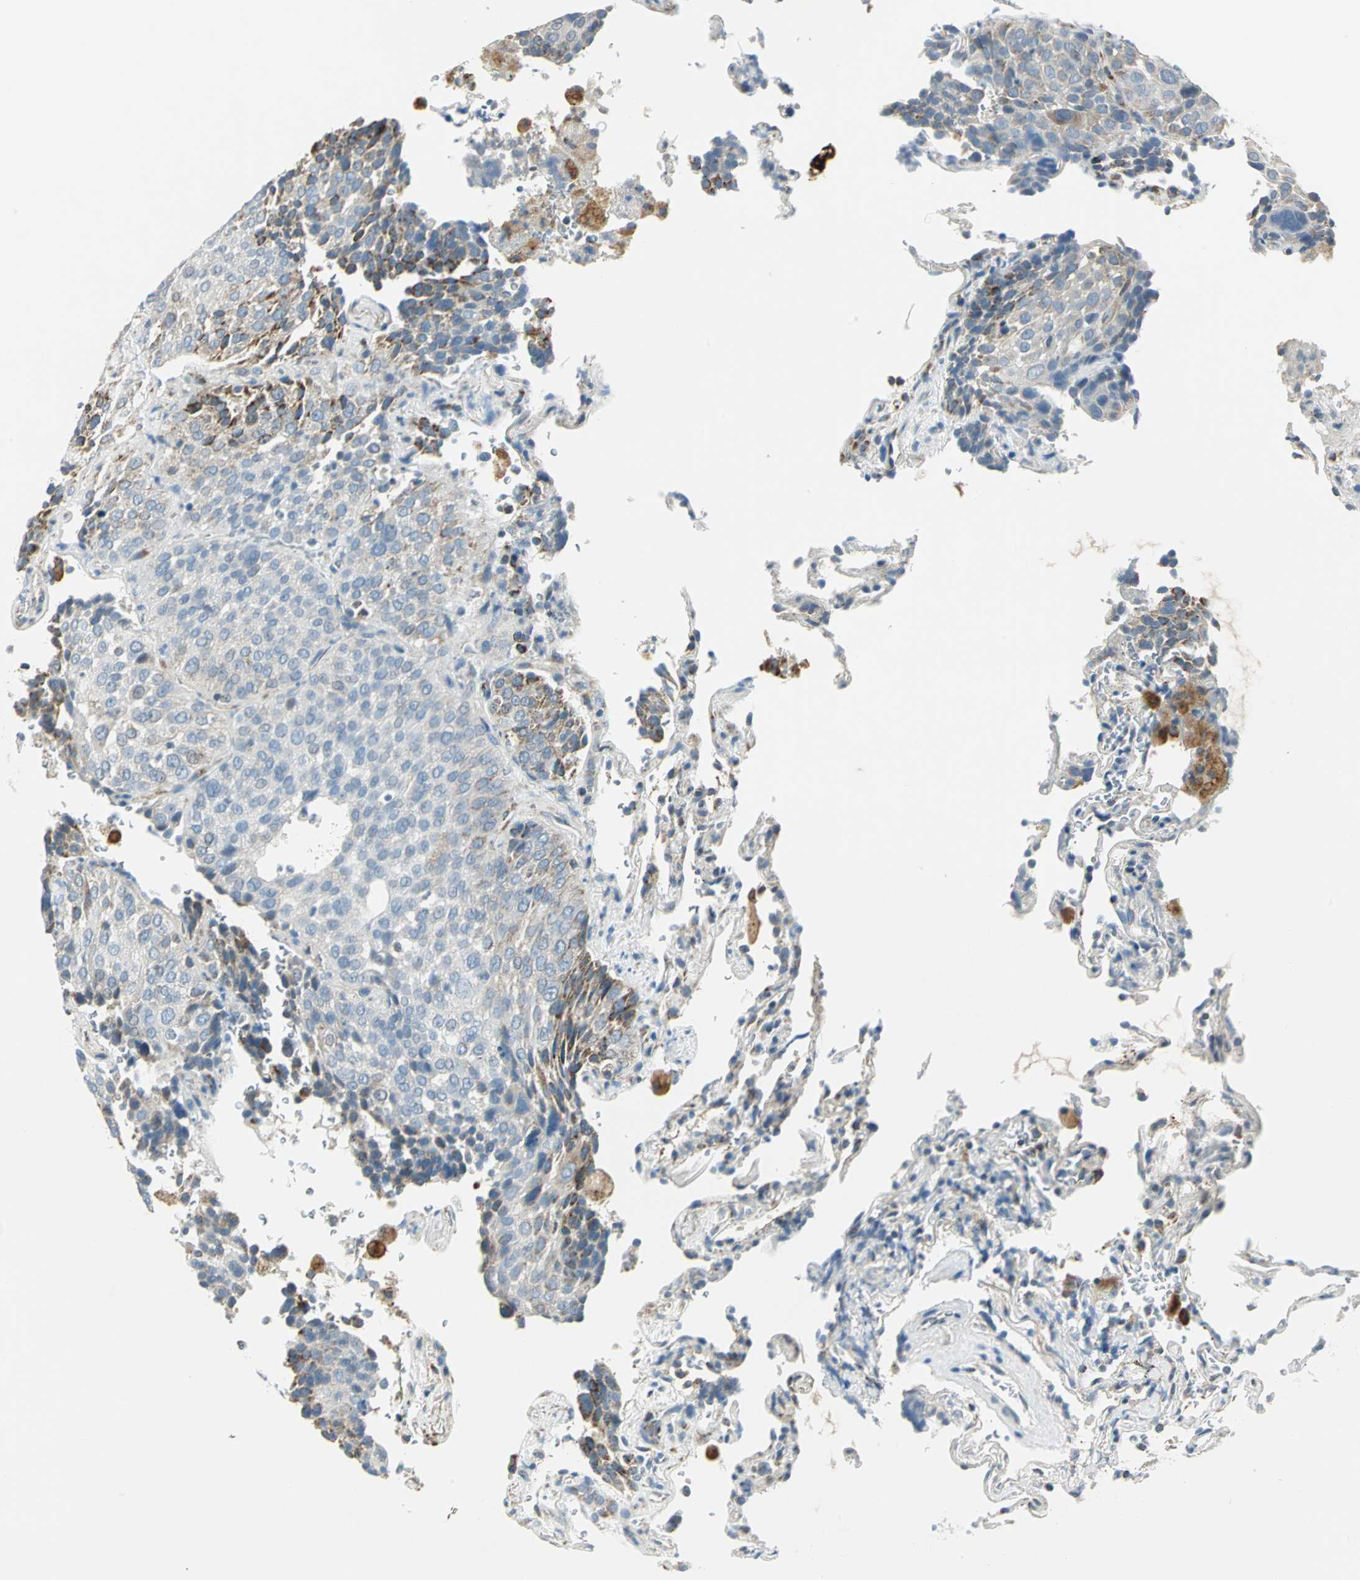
{"staining": {"intensity": "weak", "quantity": "<25%", "location": "cytoplasmic/membranous"}, "tissue": "lung cancer", "cell_type": "Tumor cells", "image_type": "cancer", "snomed": [{"axis": "morphology", "description": "Squamous cell carcinoma, NOS"}, {"axis": "topography", "description": "Lung"}], "caption": "Tumor cells are negative for protein expression in human lung cancer.", "gene": "ACADM", "patient": {"sex": "male", "age": 54}}